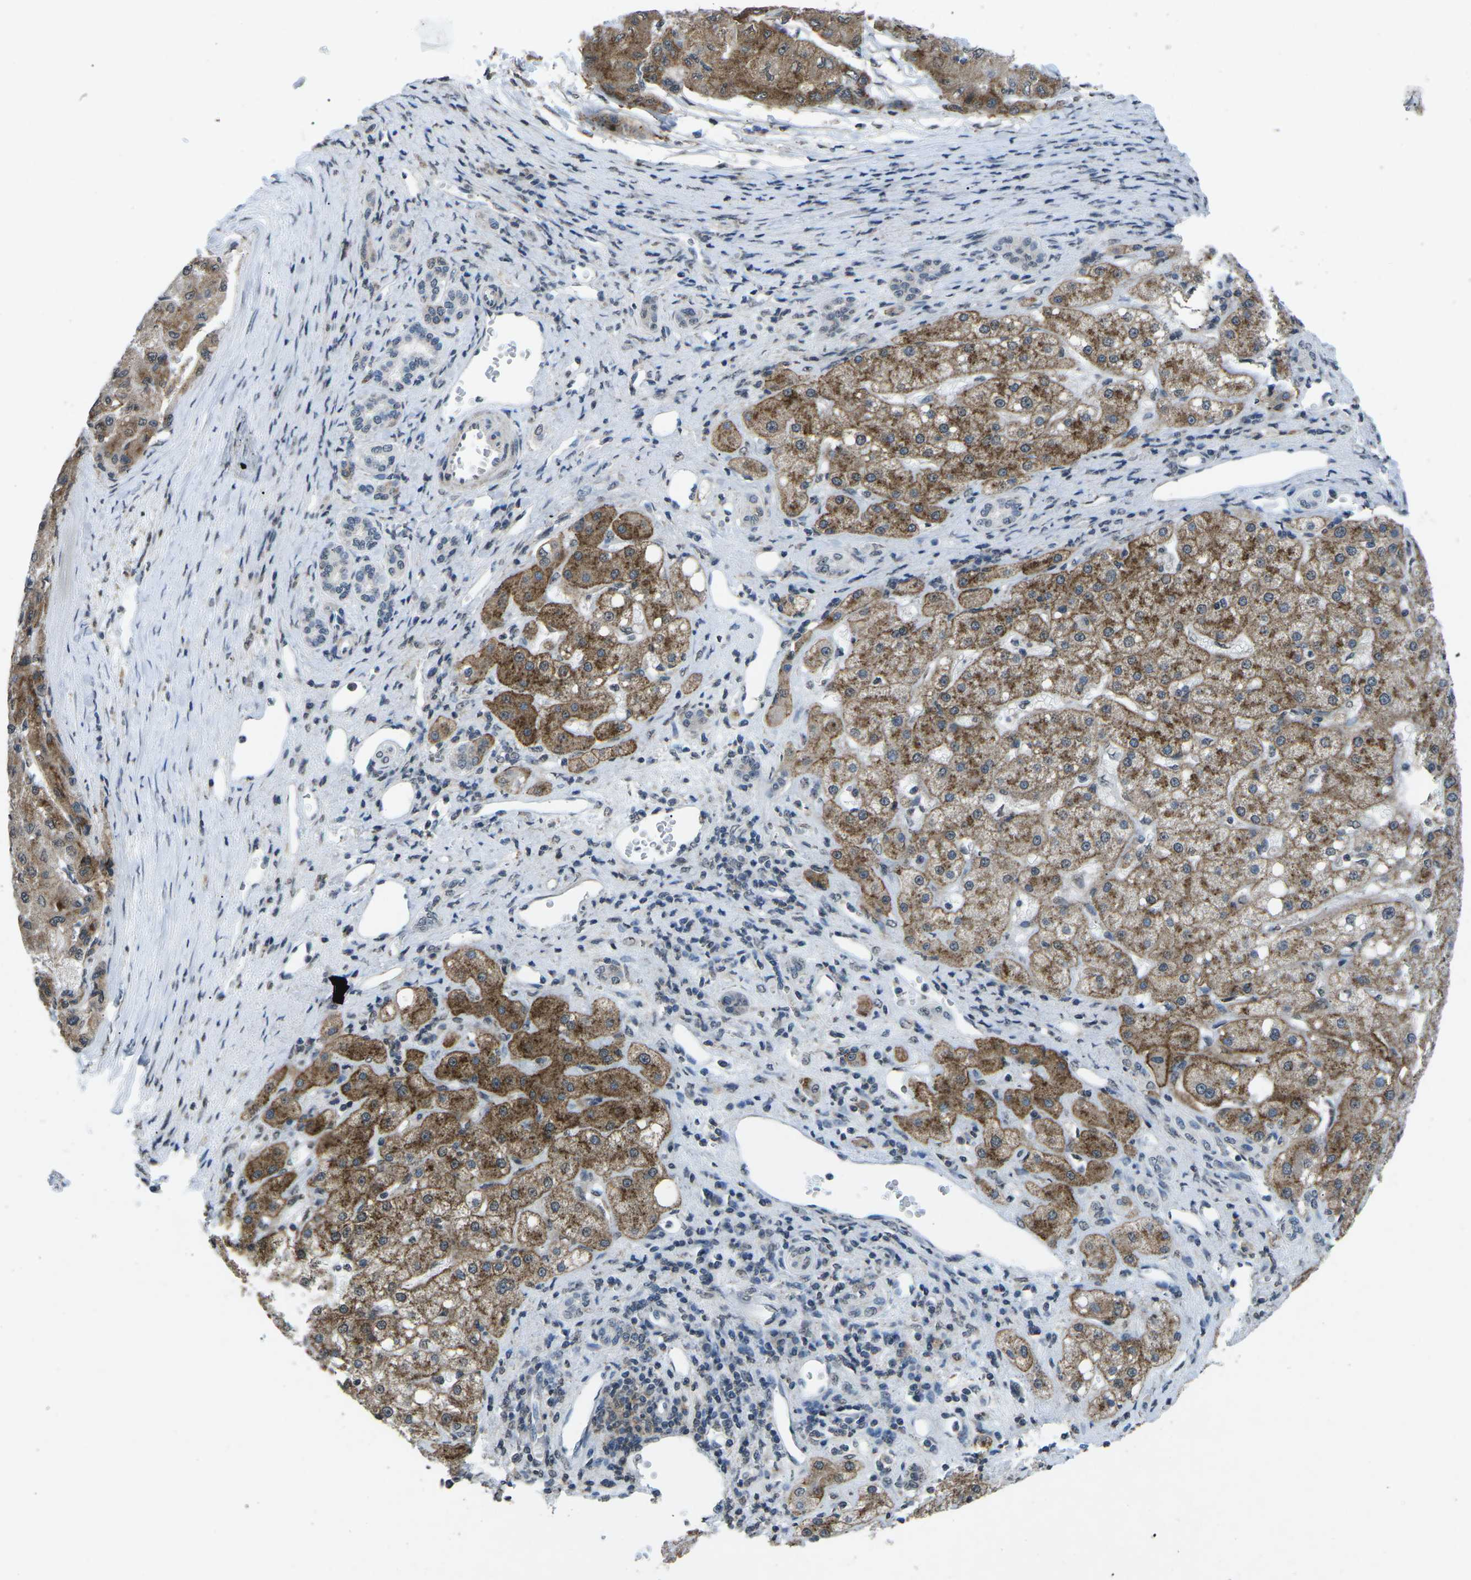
{"staining": {"intensity": "moderate", "quantity": ">75%", "location": "cytoplasmic/membranous"}, "tissue": "liver cancer", "cell_type": "Tumor cells", "image_type": "cancer", "snomed": [{"axis": "morphology", "description": "Carcinoma, Hepatocellular, NOS"}, {"axis": "topography", "description": "Liver"}], "caption": "Approximately >75% of tumor cells in liver hepatocellular carcinoma demonstrate moderate cytoplasmic/membranous protein expression as visualized by brown immunohistochemical staining.", "gene": "TFR2", "patient": {"sex": "male", "age": 80}}